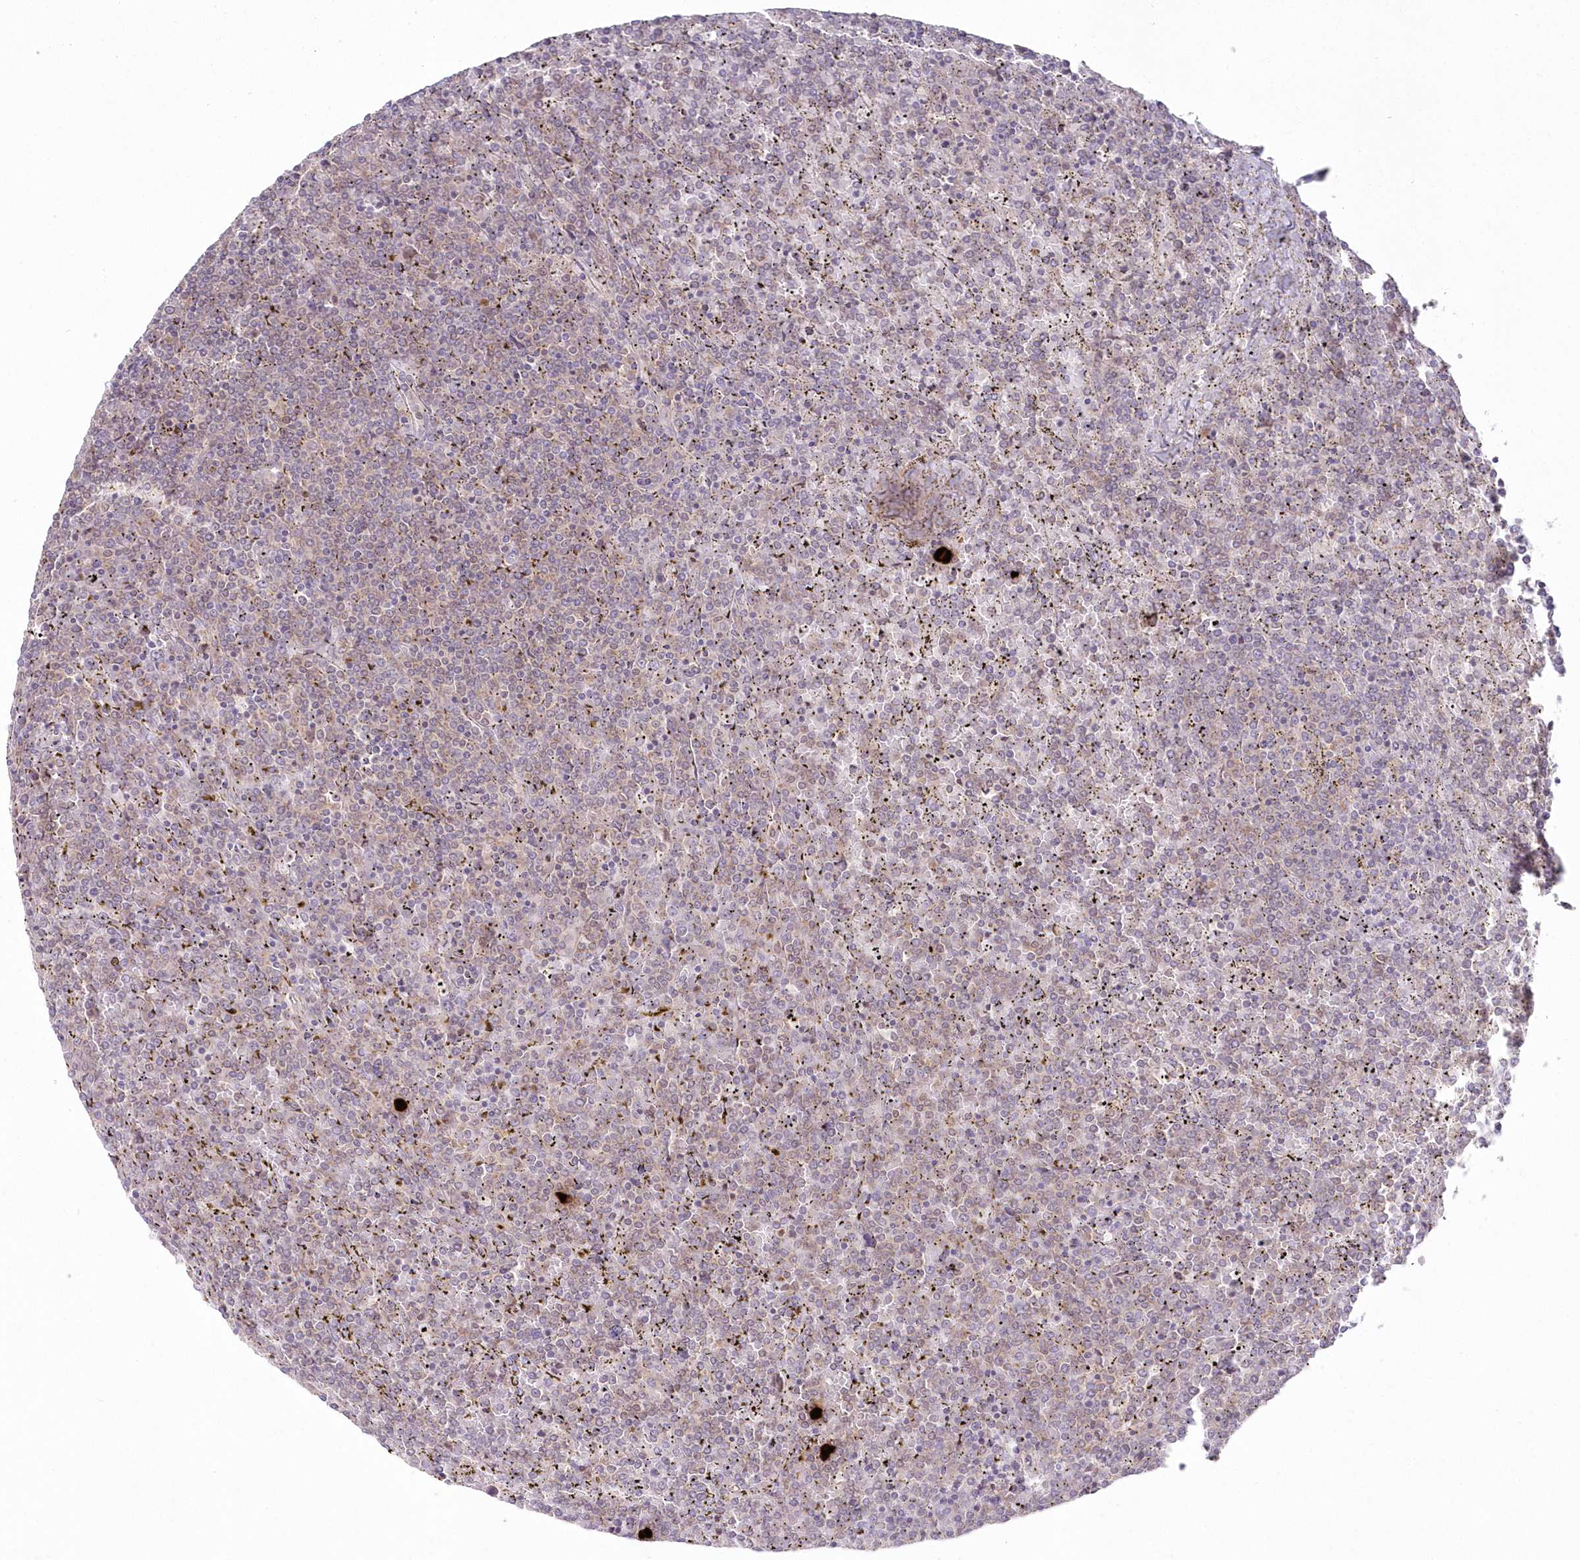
{"staining": {"intensity": "weak", "quantity": "<25%", "location": "cytoplasmic/membranous"}, "tissue": "lymphoma", "cell_type": "Tumor cells", "image_type": "cancer", "snomed": [{"axis": "morphology", "description": "Malignant lymphoma, non-Hodgkin's type, Low grade"}, {"axis": "topography", "description": "Spleen"}], "caption": "Immunohistochemistry (IHC) histopathology image of human malignant lymphoma, non-Hodgkin's type (low-grade) stained for a protein (brown), which exhibits no positivity in tumor cells.", "gene": "ARSB", "patient": {"sex": "female", "age": 19}}